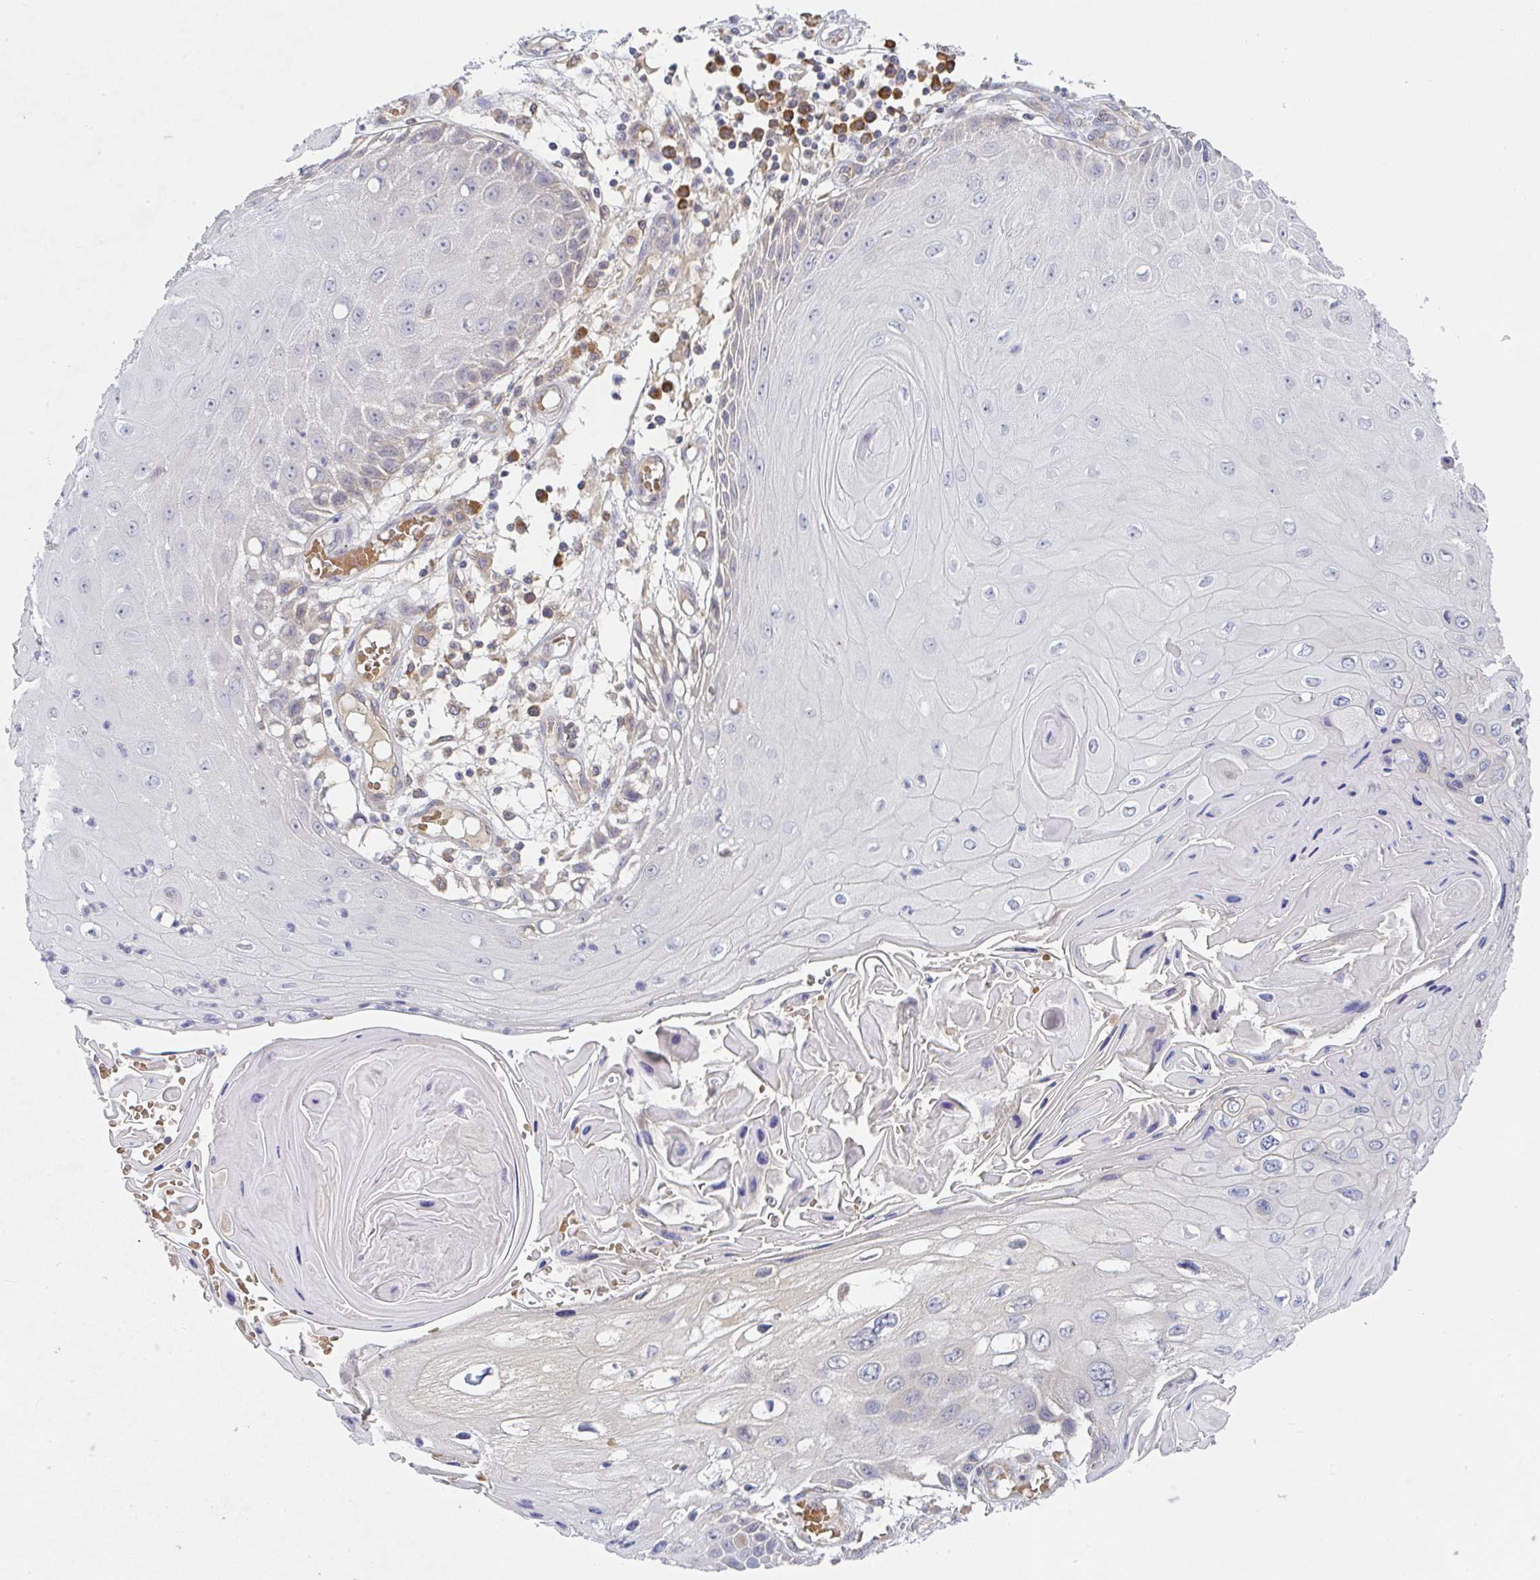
{"staining": {"intensity": "weak", "quantity": "<25%", "location": "cytoplasmic/membranous"}, "tissue": "skin cancer", "cell_type": "Tumor cells", "image_type": "cancer", "snomed": [{"axis": "morphology", "description": "Squamous cell carcinoma, NOS"}, {"axis": "topography", "description": "Skin"}, {"axis": "topography", "description": "Vulva"}], "caption": "The image demonstrates no significant expression in tumor cells of squamous cell carcinoma (skin). The staining is performed using DAB brown chromogen with nuclei counter-stained in using hematoxylin.", "gene": "DERL2", "patient": {"sex": "female", "age": 44}}